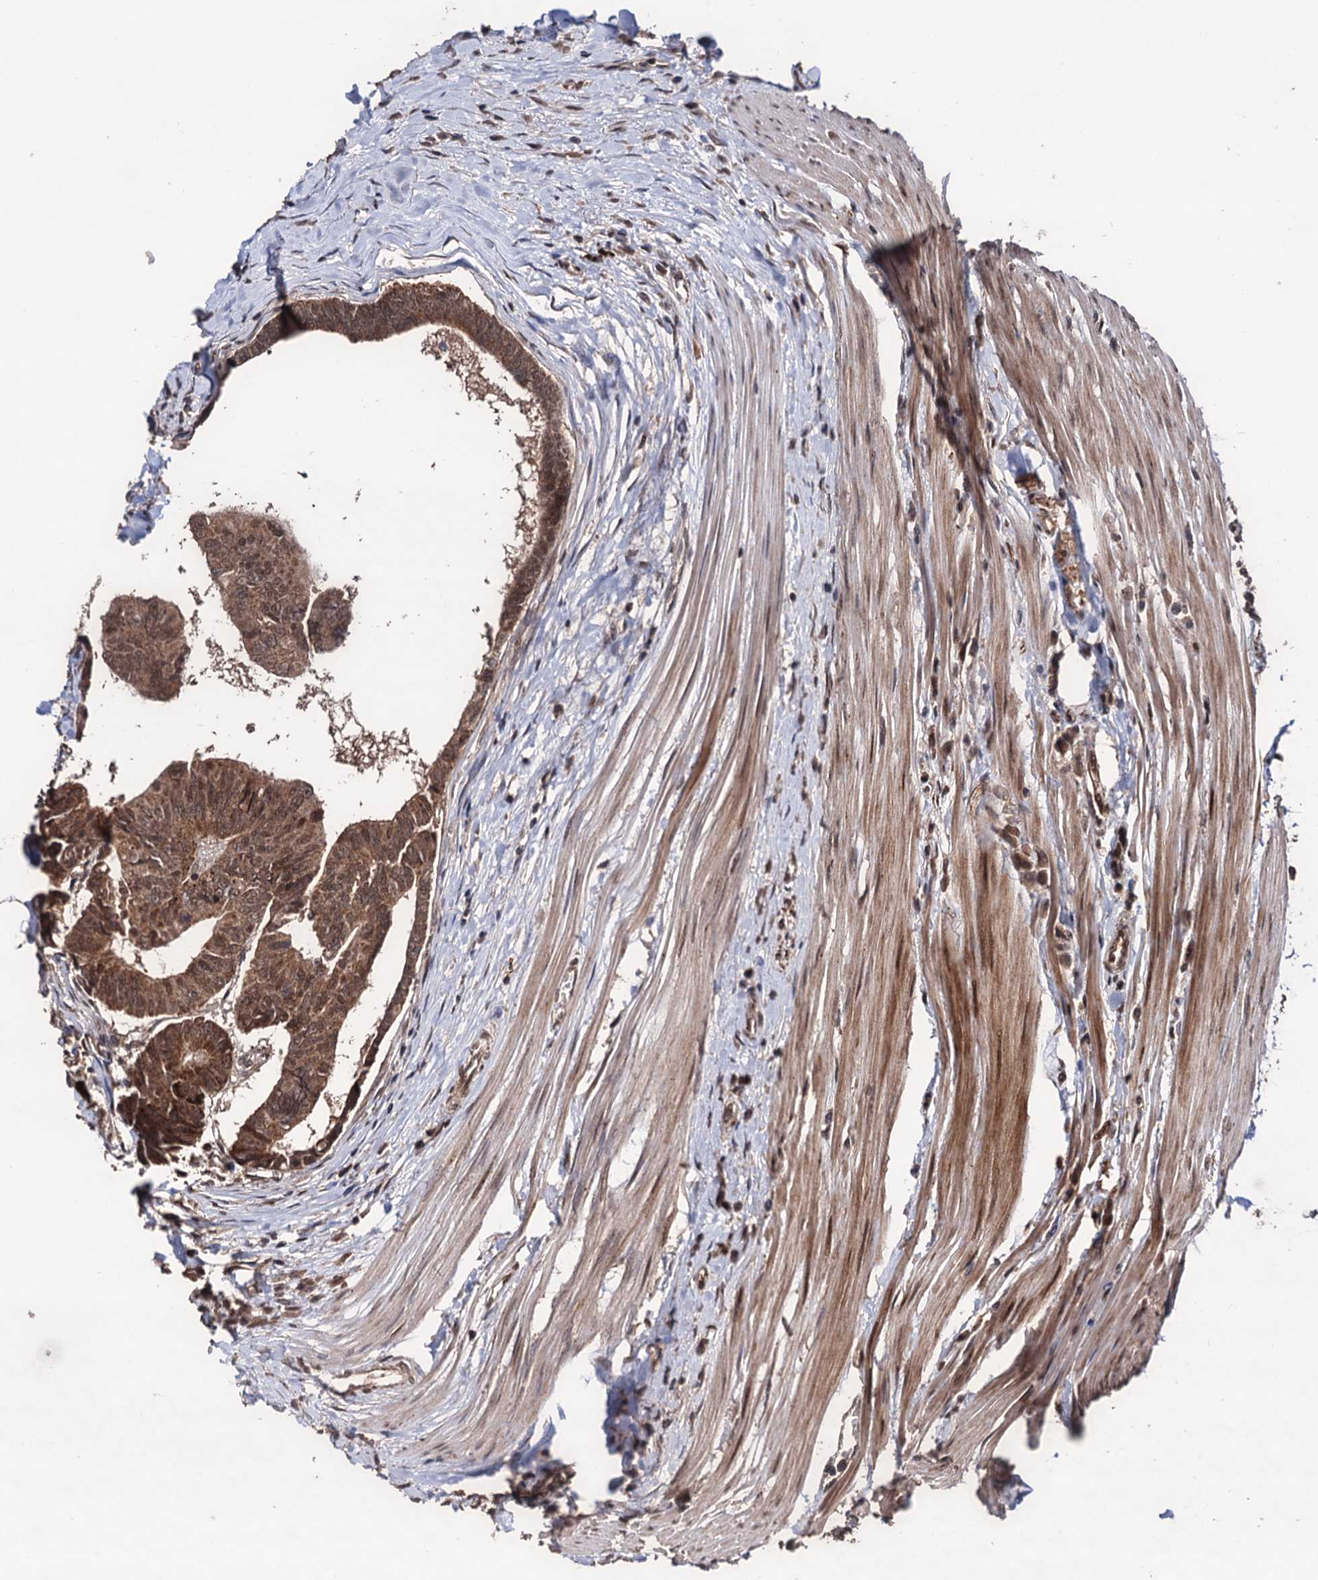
{"staining": {"intensity": "moderate", "quantity": ">75%", "location": "cytoplasmic/membranous,nuclear"}, "tissue": "colorectal cancer", "cell_type": "Tumor cells", "image_type": "cancer", "snomed": [{"axis": "morphology", "description": "Adenocarcinoma, NOS"}, {"axis": "topography", "description": "Rectum"}], "caption": "Brown immunohistochemical staining in adenocarcinoma (colorectal) shows moderate cytoplasmic/membranous and nuclear staining in about >75% of tumor cells.", "gene": "KLF5", "patient": {"sex": "female", "age": 65}}